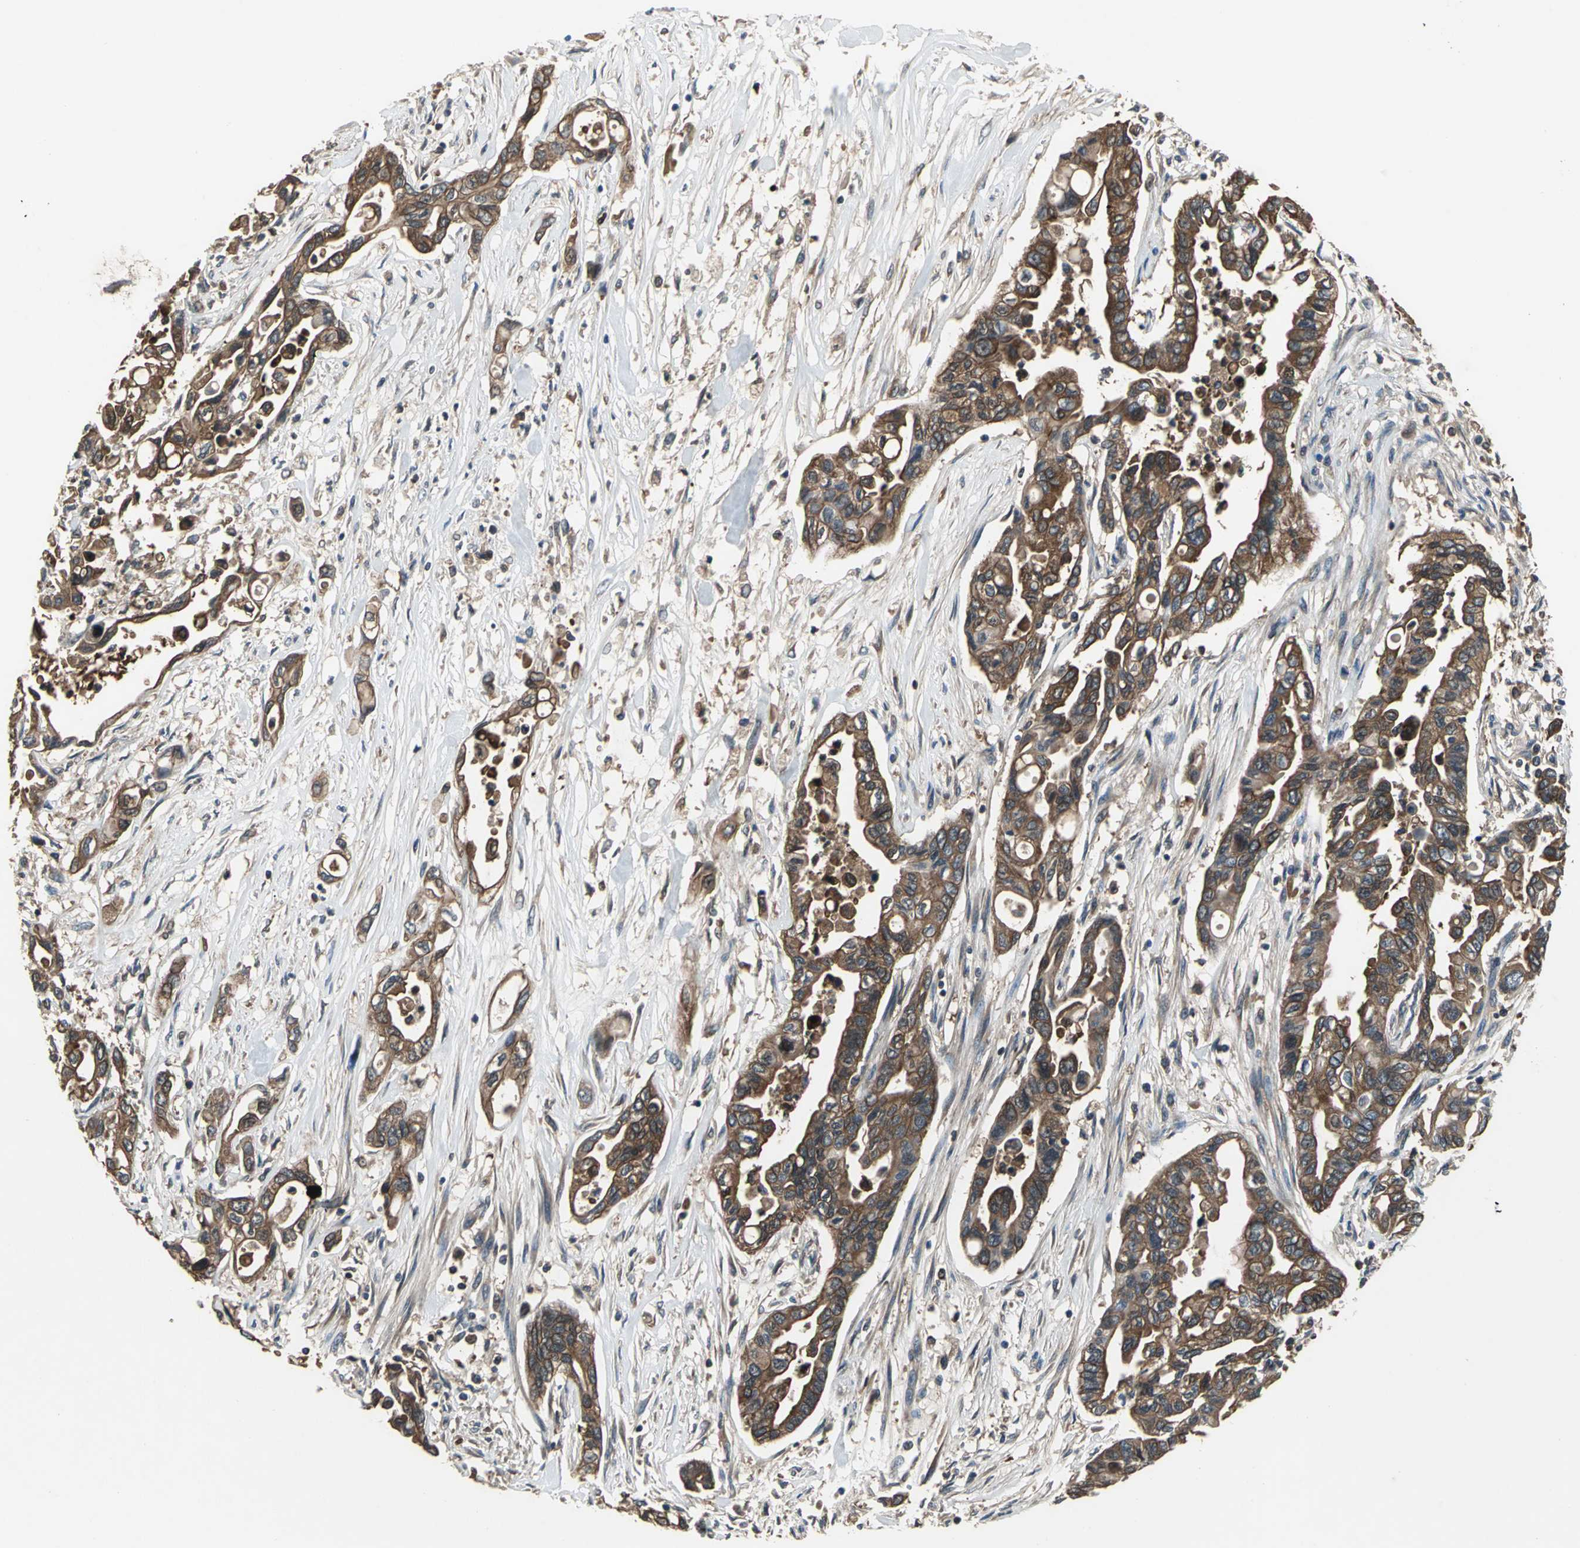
{"staining": {"intensity": "strong", "quantity": ">75%", "location": "cytoplasmic/membranous"}, "tissue": "pancreatic cancer", "cell_type": "Tumor cells", "image_type": "cancer", "snomed": [{"axis": "morphology", "description": "Adenocarcinoma, NOS"}, {"axis": "topography", "description": "Pancreas"}], "caption": "DAB (3,3'-diaminobenzidine) immunohistochemical staining of human pancreatic cancer displays strong cytoplasmic/membranous protein staining in about >75% of tumor cells. (Brightfield microscopy of DAB IHC at high magnification).", "gene": "CAPN1", "patient": {"sex": "female", "age": 57}}